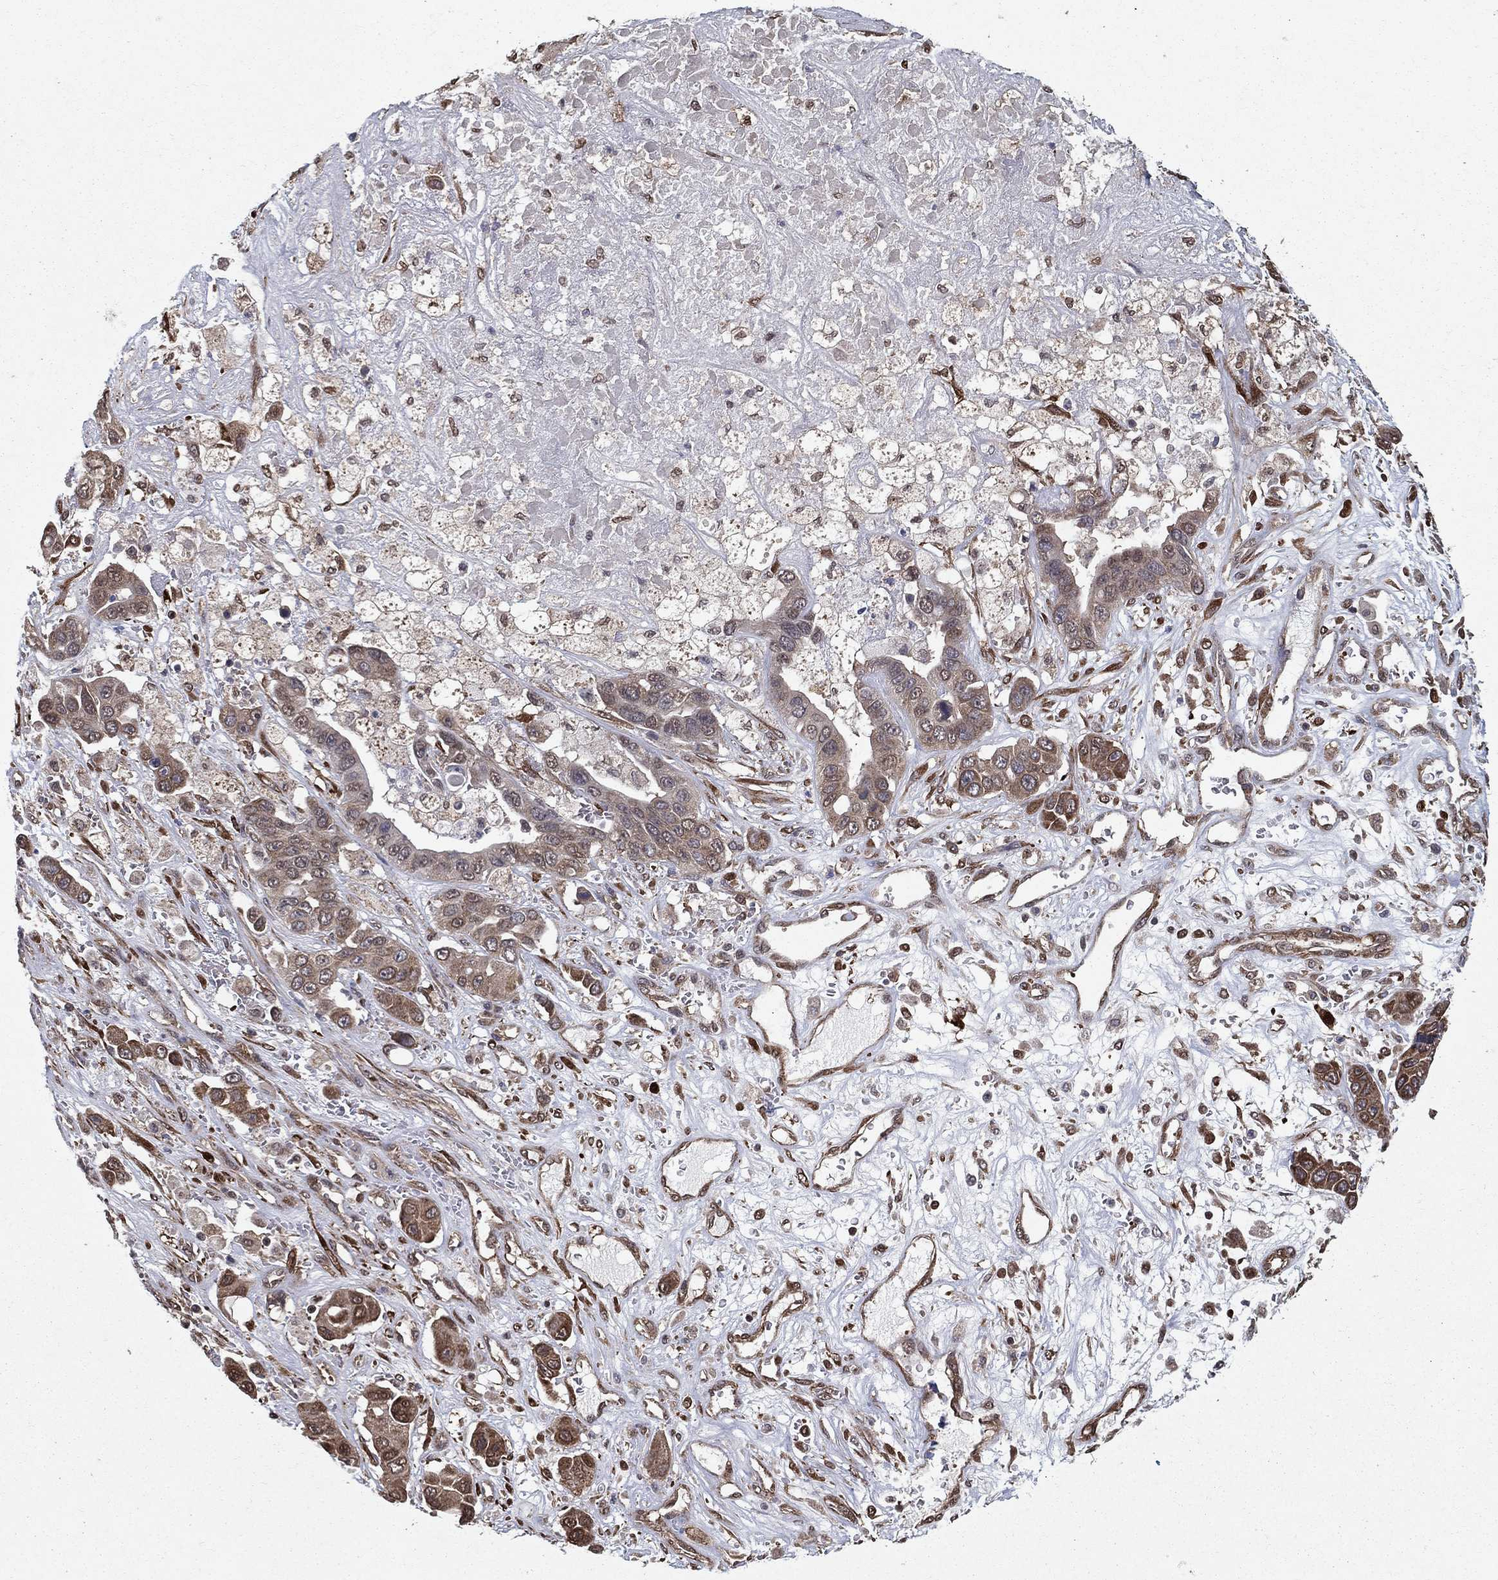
{"staining": {"intensity": "moderate", "quantity": "<25%", "location": "cytoplasmic/membranous"}, "tissue": "liver cancer", "cell_type": "Tumor cells", "image_type": "cancer", "snomed": [{"axis": "morphology", "description": "Cholangiocarcinoma"}, {"axis": "topography", "description": "Liver"}], "caption": "This histopathology image displays liver cancer (cholangiocarcinoma) stained with IHC to label a protein in brown. The cytoplasmic/membranous of tumor cells show moderate positivity for the protein. Nuclei are counter-stained blue.", "gene": "CERS2", "patient": {"sex": "female", "age": 52}}